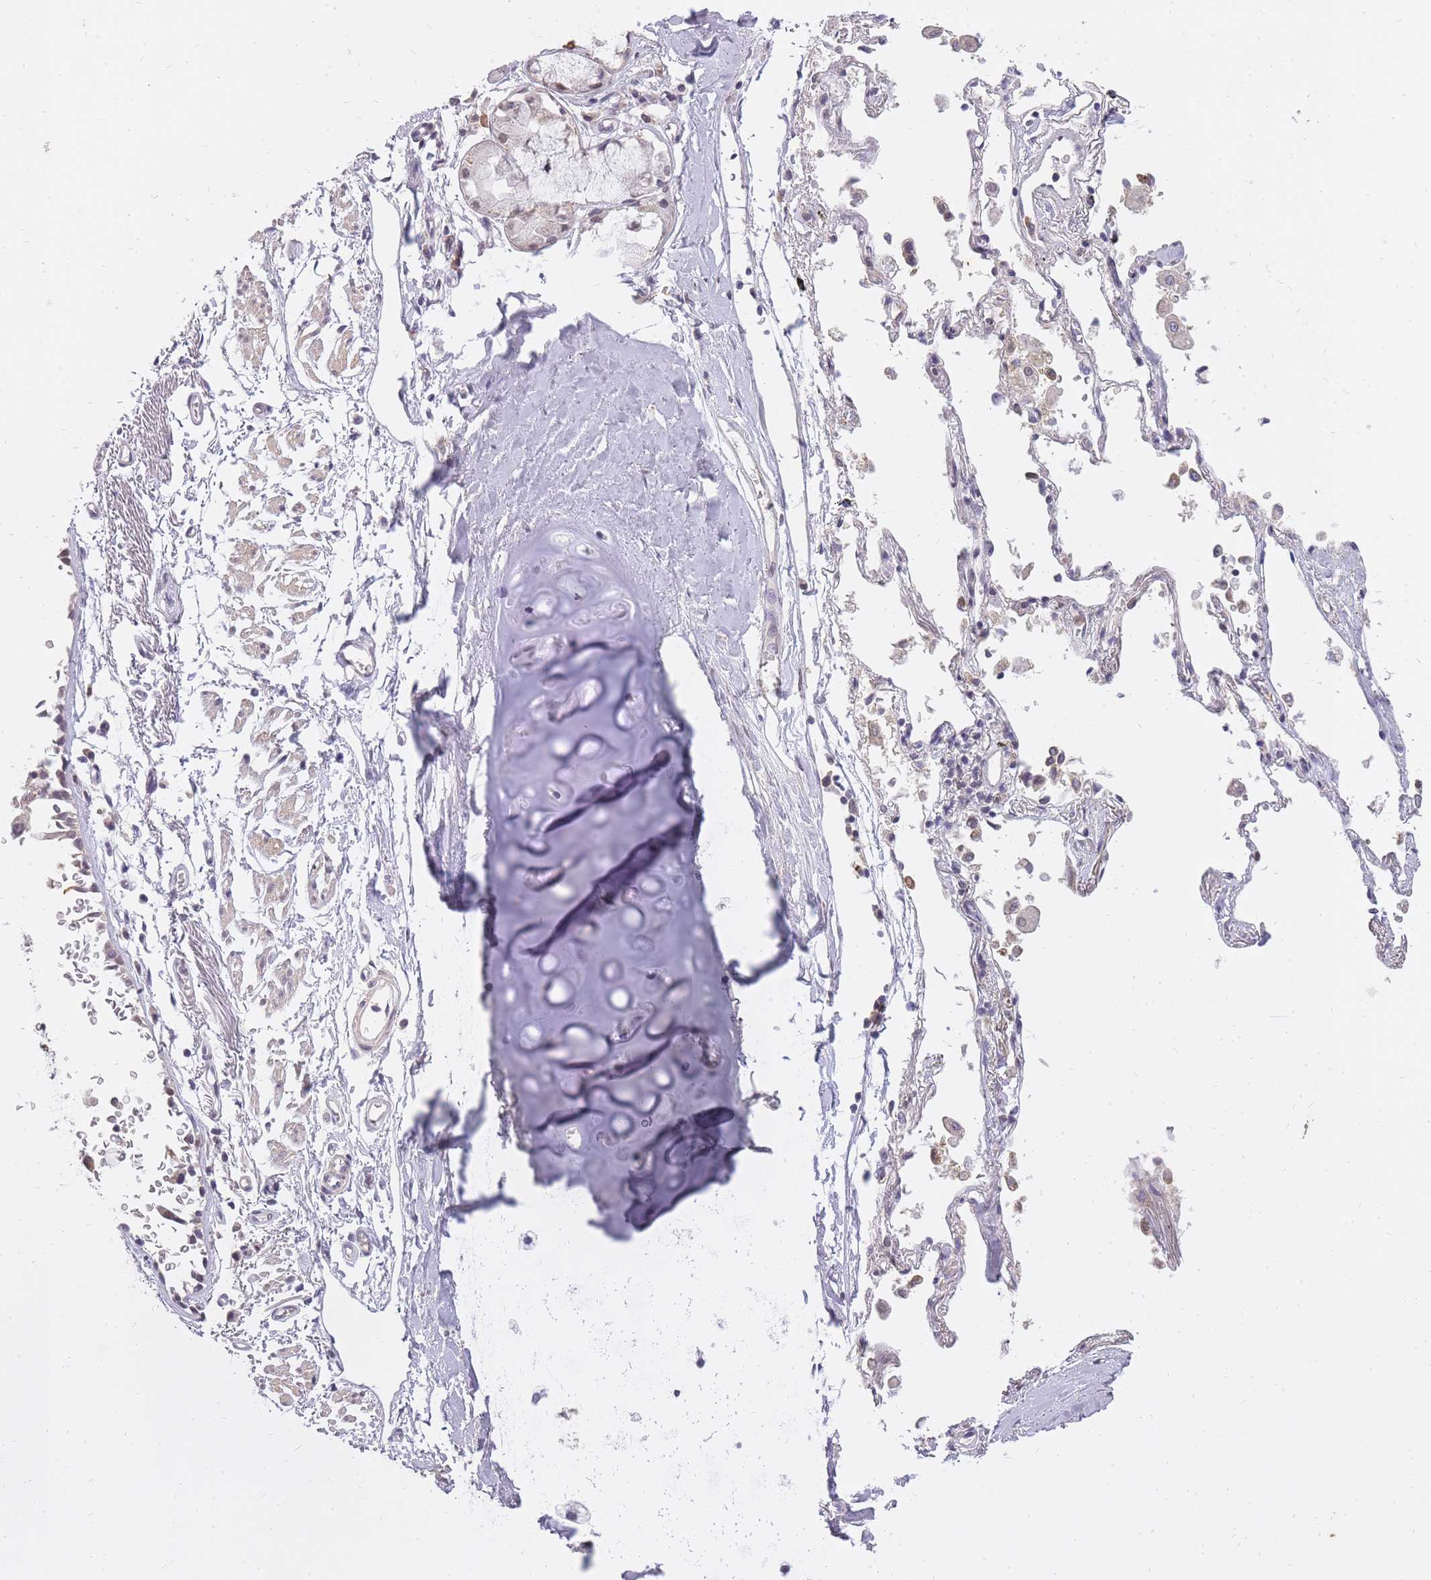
{"staining": {"intensity": "negative", "quantity": "none", "location": "none"}, "tissue": "adipose tissue", "cell_type": "Adipocytes", "image_type": "normal", "snomed": [{"axis": "morphology", "description": "Normal tissue, NOS"}, {"axis": "topography", "description": "Cartilage tissue"}], "caption": "IHC of benign adipose tissue displays no staining in adipocytes.", "gene": "TIGD1", "patient": {"sex": "male", "age": 73}}